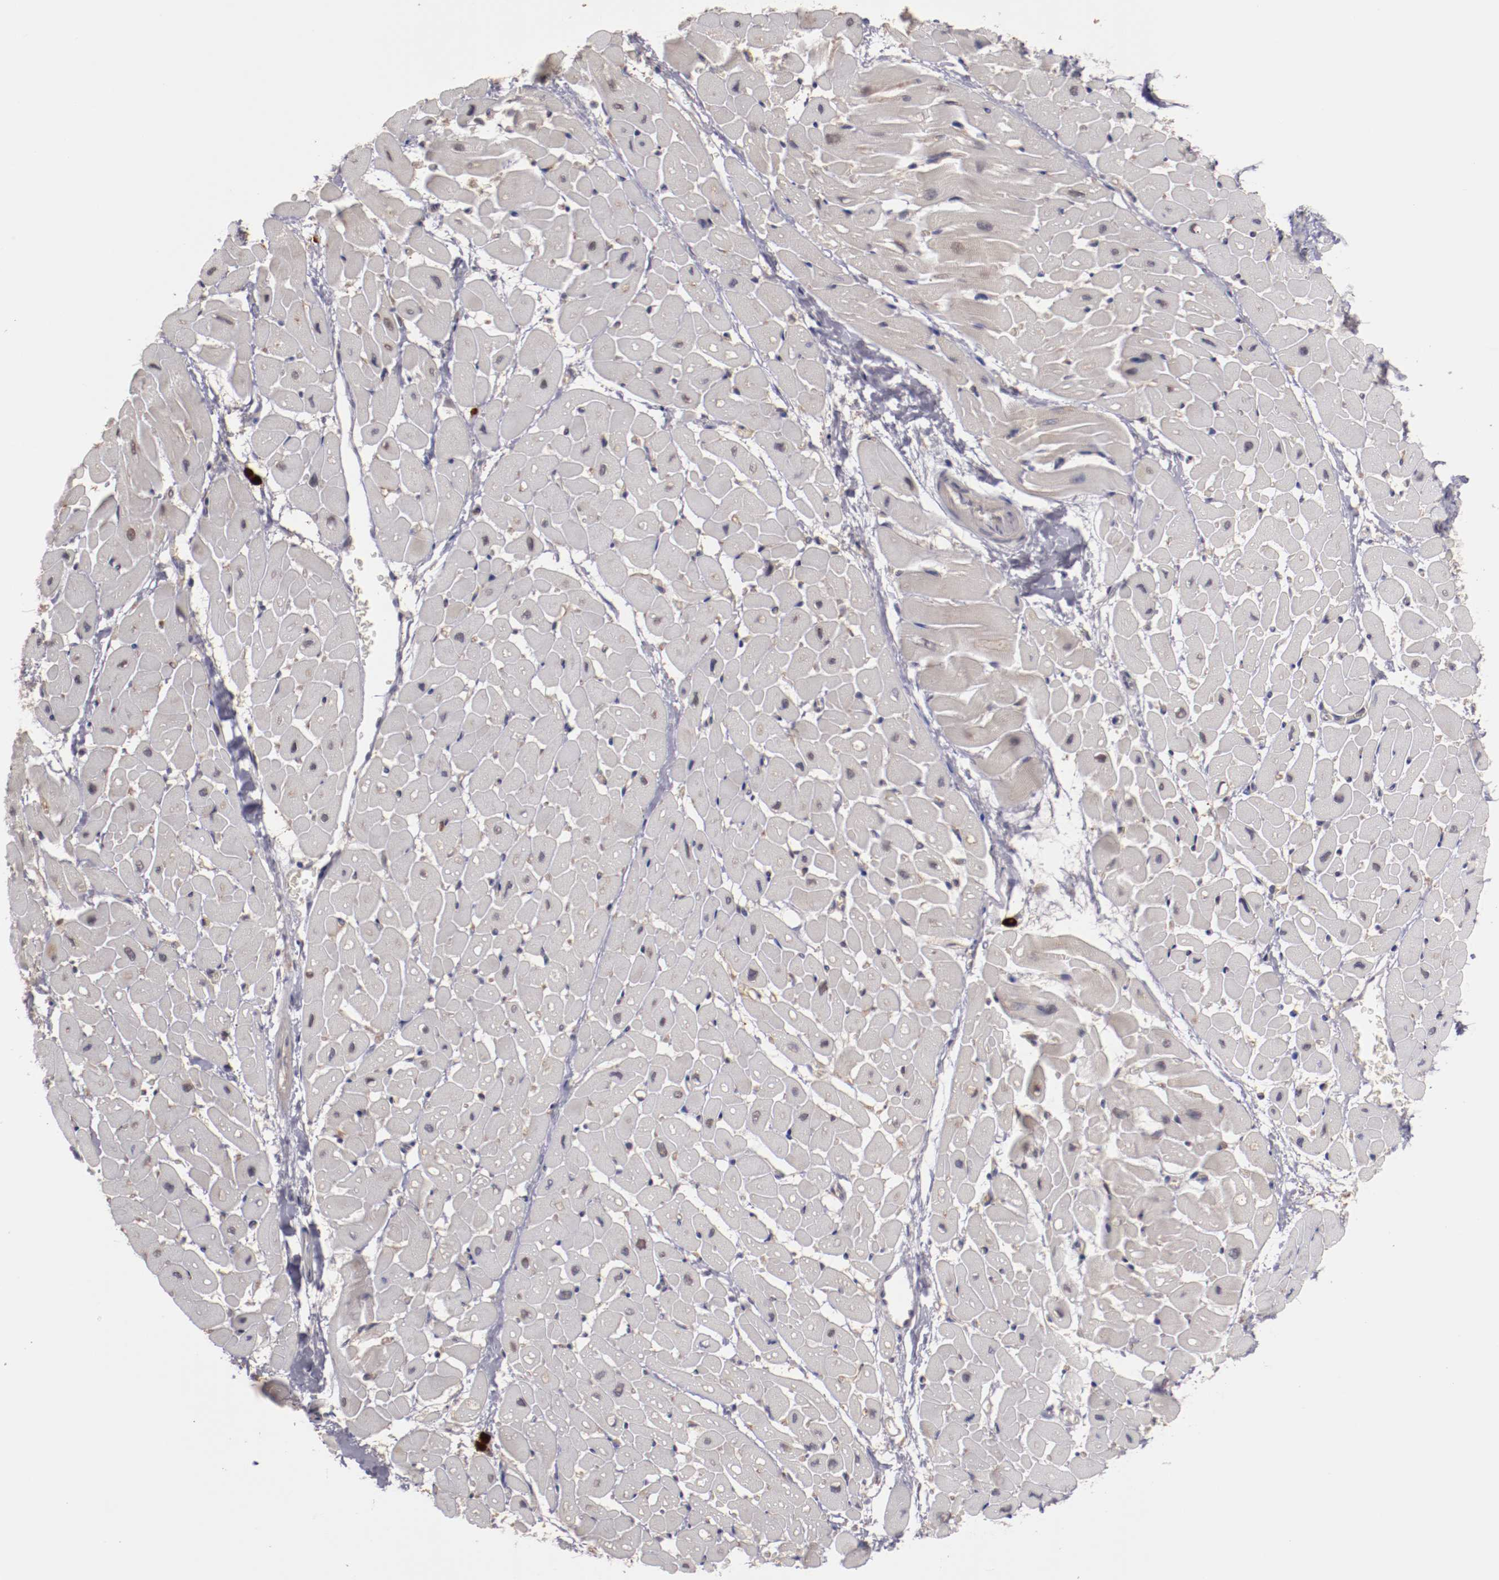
{"staining": {"intensity": "weak", "quantity": ">75%", "location": "cytoplasmic/membranous"}, "tissue": "heart muscle", "cell_type": "Cardiomyocytes", "image_type": "normal", "snomed": [{"axis": "morphology", "description": "Normal tissue, NOS"}, {"axis": "topography", "description": "Heart"}], "caption": "Protein expression analysis of benign human heart muscle reveals weak cytoplasmic/membranous expression in approximately >75% of cardiomyocytes.", "gene": "STX3", "patient": {"sex": "male", "age": 45}}